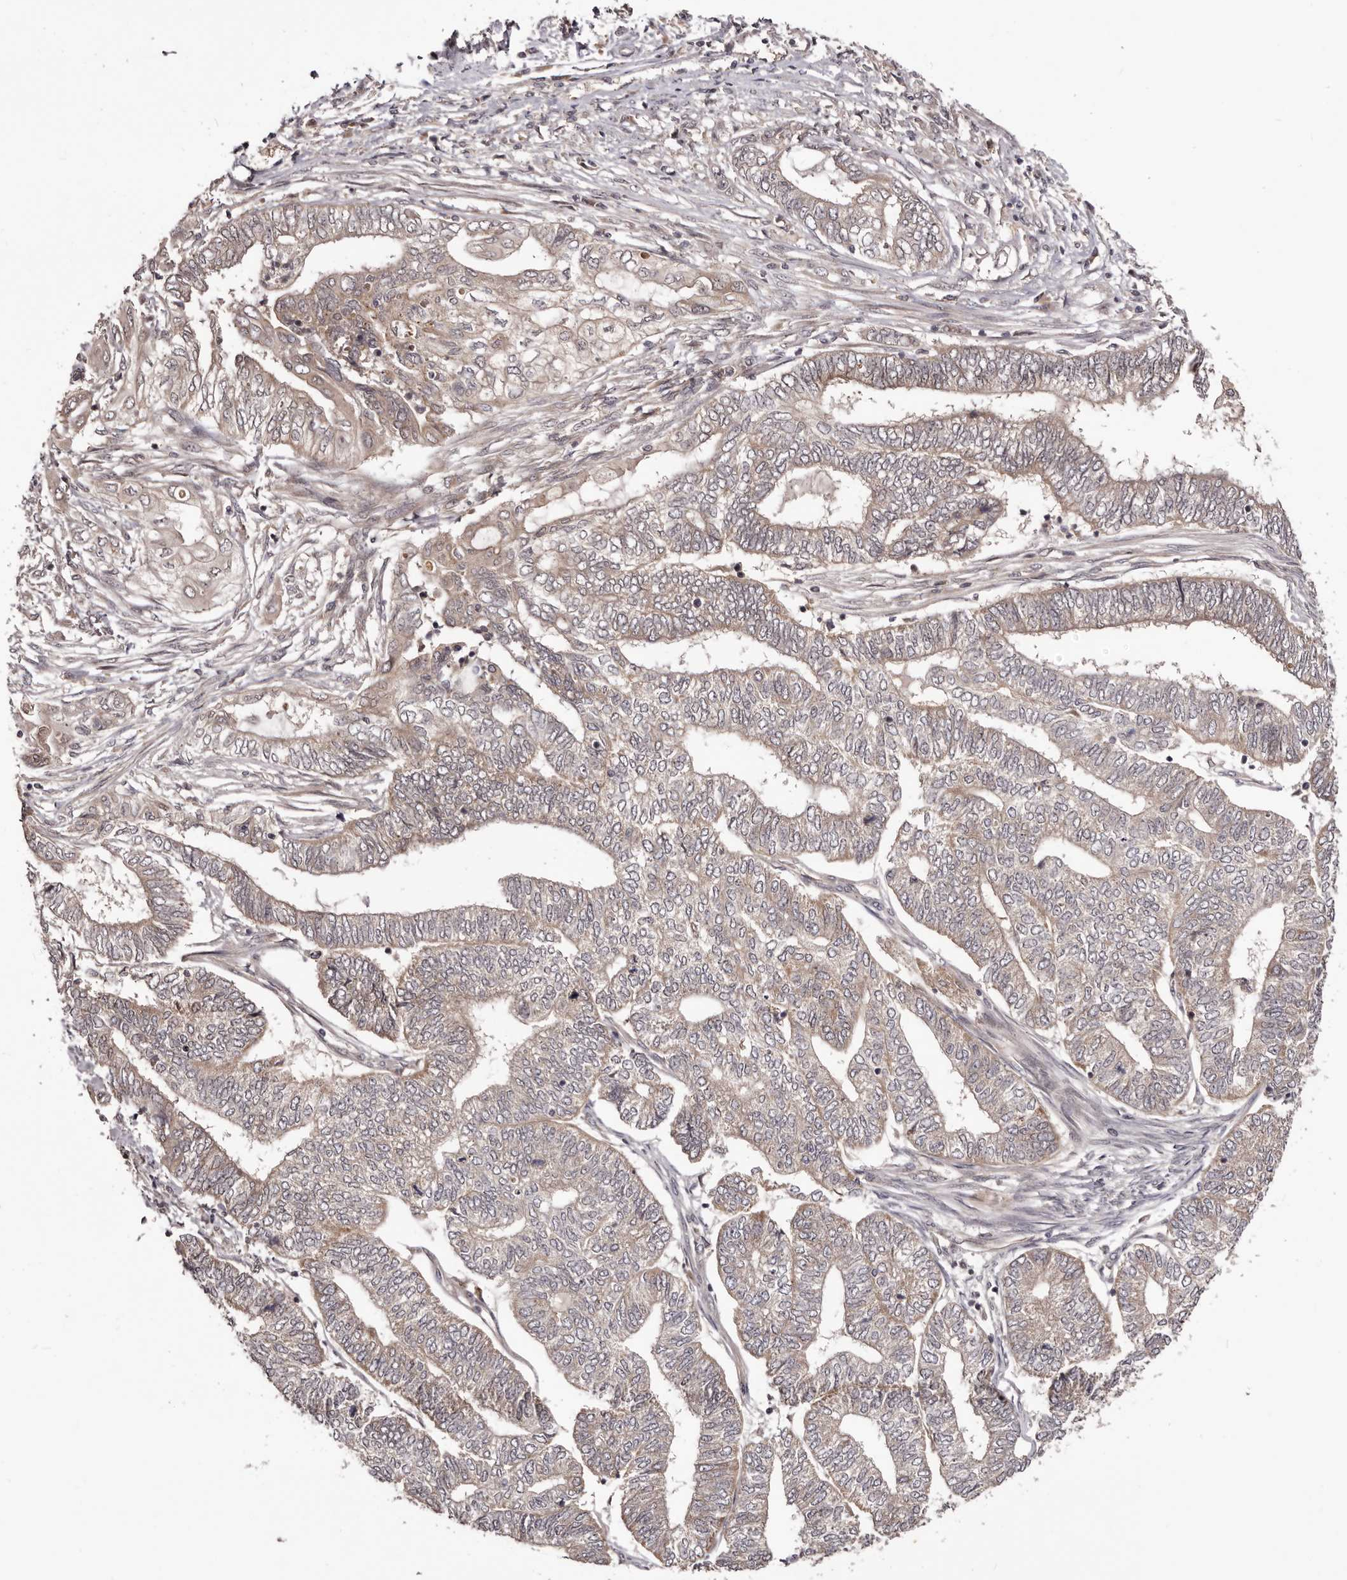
{"staining": {"intensity": "weak", "quantity": ">75%", "location": "cytoplasmic/membranous"}, "tissue": "endometrial cancer", "cell_type": "Tumor cells", "image_type": "cancer", "snomed": [{"axis": "morphology", "description": "Adenocarcinoma, NOS"}, {"axis": "topography", "description": "Uterus"}, {"axis": "topography", "description": "Endometrium"}], "caption": "Protein staining of adenocarcinoma (endometrial) tissue displays weak cytoplasmic/membranous positivity in about >75% of tumor cells.", "gene": "MDP1", "patient": {"sex": "female", "age": 70}}